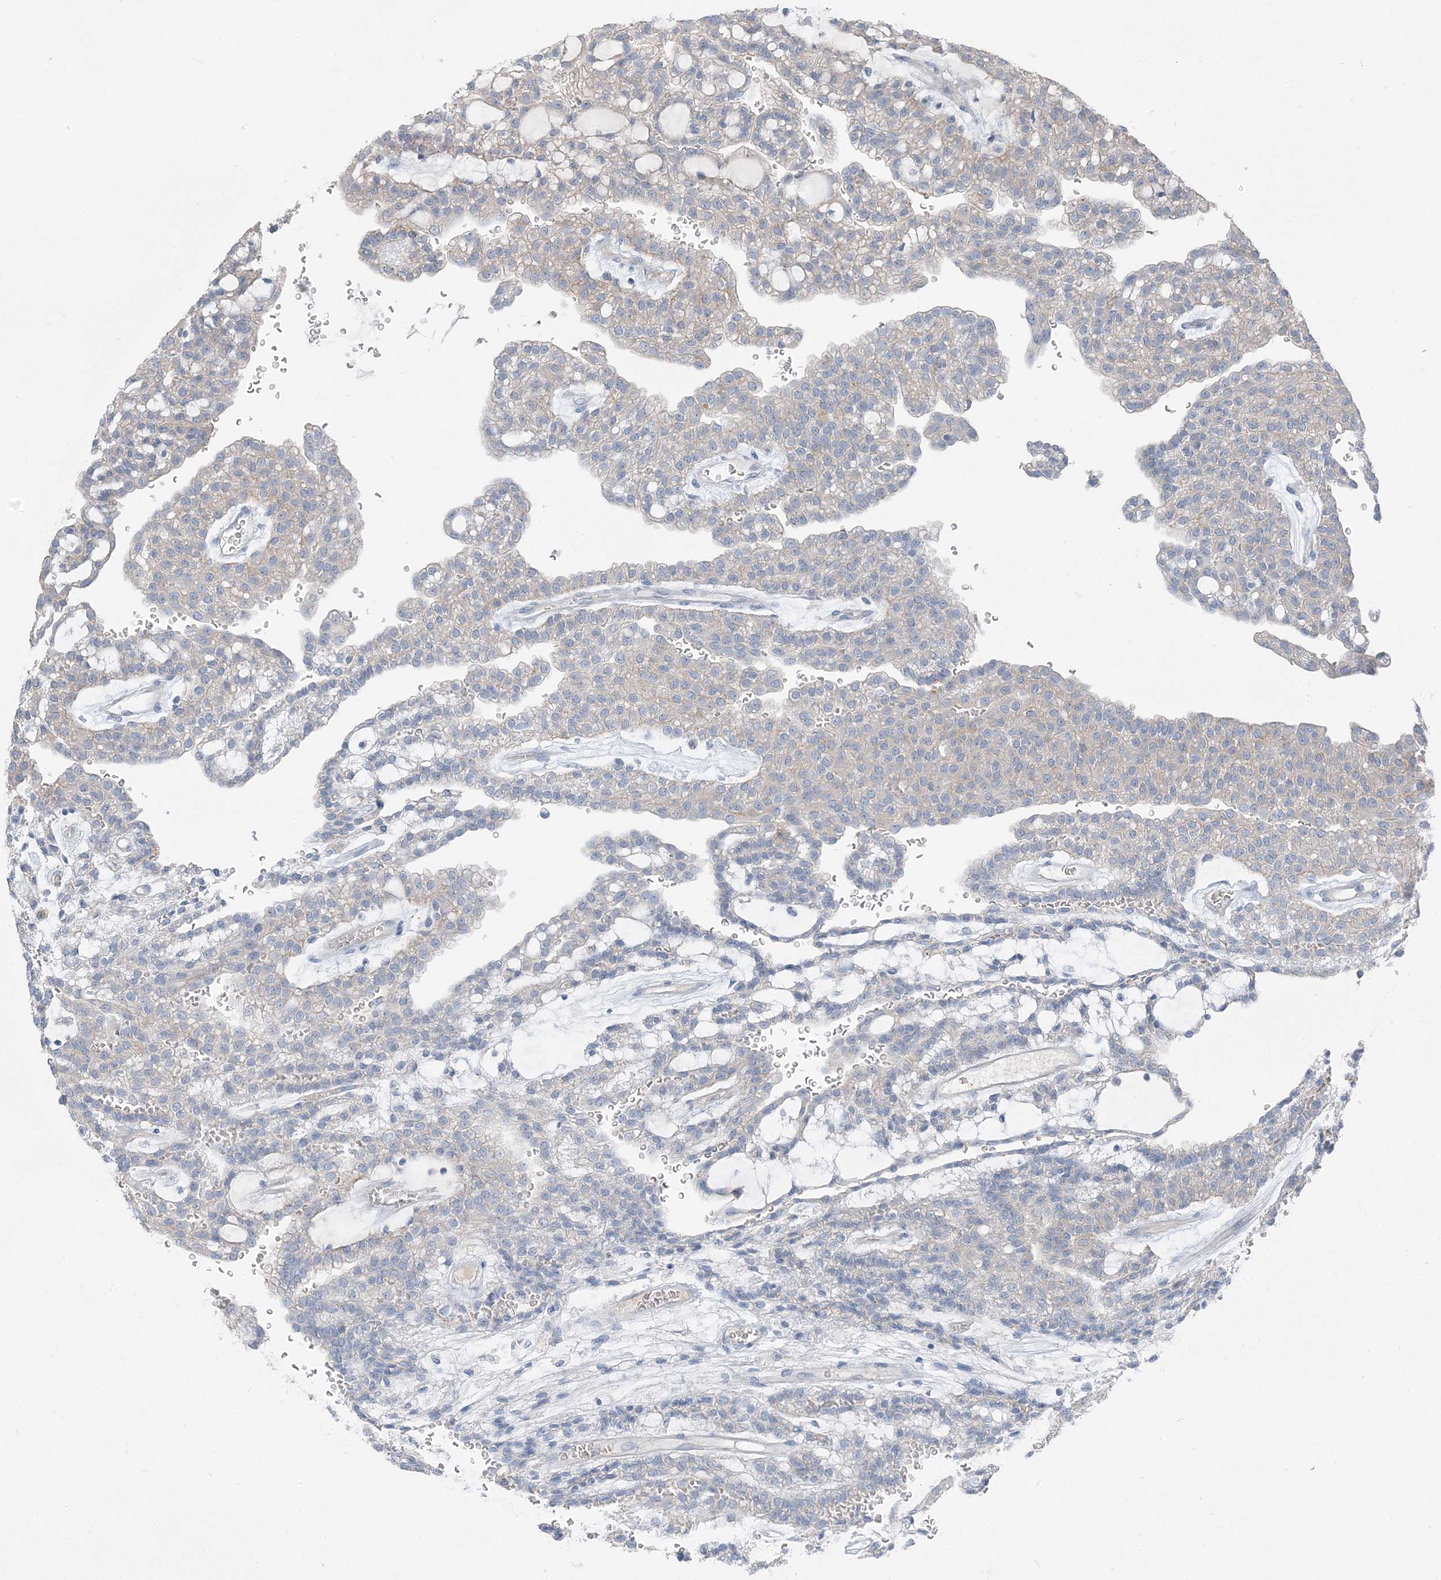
{"staining": {"intensity": "negative", "quantity": "none", "location": "none"}, "tissue": "renal cancer", "cell_type": "Tumor cells", "image_type": "cancer", "snomed": [{"axis": "morphology", "description": "Adenocarcinoma, NOS"}, {"axis": "topography", "description": "Kidney"}], "caption": "High power microscopy micrograph of an IHC image of renal cancer (adenocarcinoma), revealing no significant positivity in tumor cells.", "gene": "NCOA7", "patient": {"sex": "male", "age": 63}}